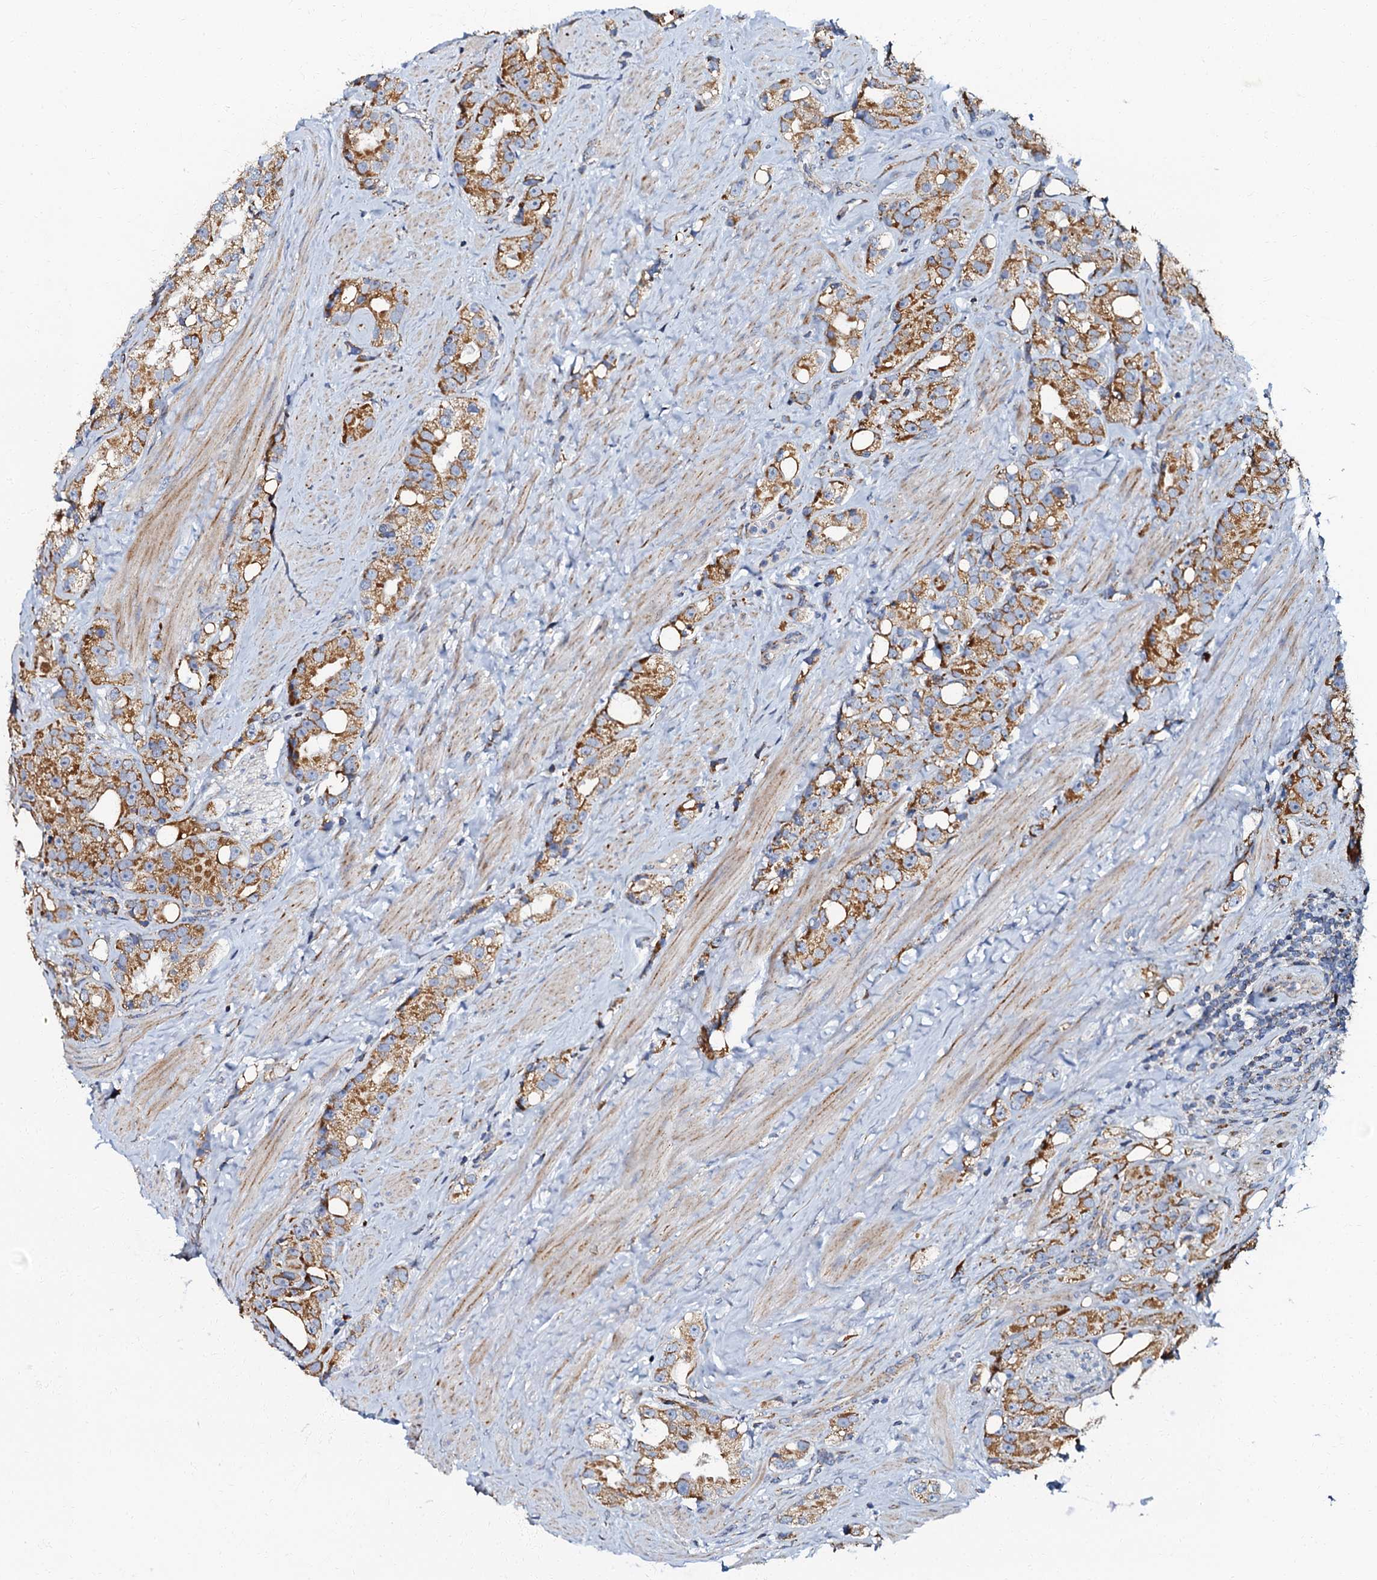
{"staining": {"intensity": "moderate", "quantity": ">75%", "location": "cytoplasmic/membranous"}, "tissue": "prostate cancer", "cell_type": "Tumor cells", "image_type": "cancer", "snomed": [{"axis": "morphology", "description": "Adenocarcinoma, NOS"}, {"axis": "topography", "description": "Prostate"}], "caption": "Immunohistochemistry (DAB (3,3'-diaminobenzidine)) staining of prostate cancer (adenocarcinoma) displays moderate cytoplasmic/membranous protein positivity in about >75% of tumor cells.", "gene": "NDUFA12", "patient": {"sex": "male", "age": 79}}